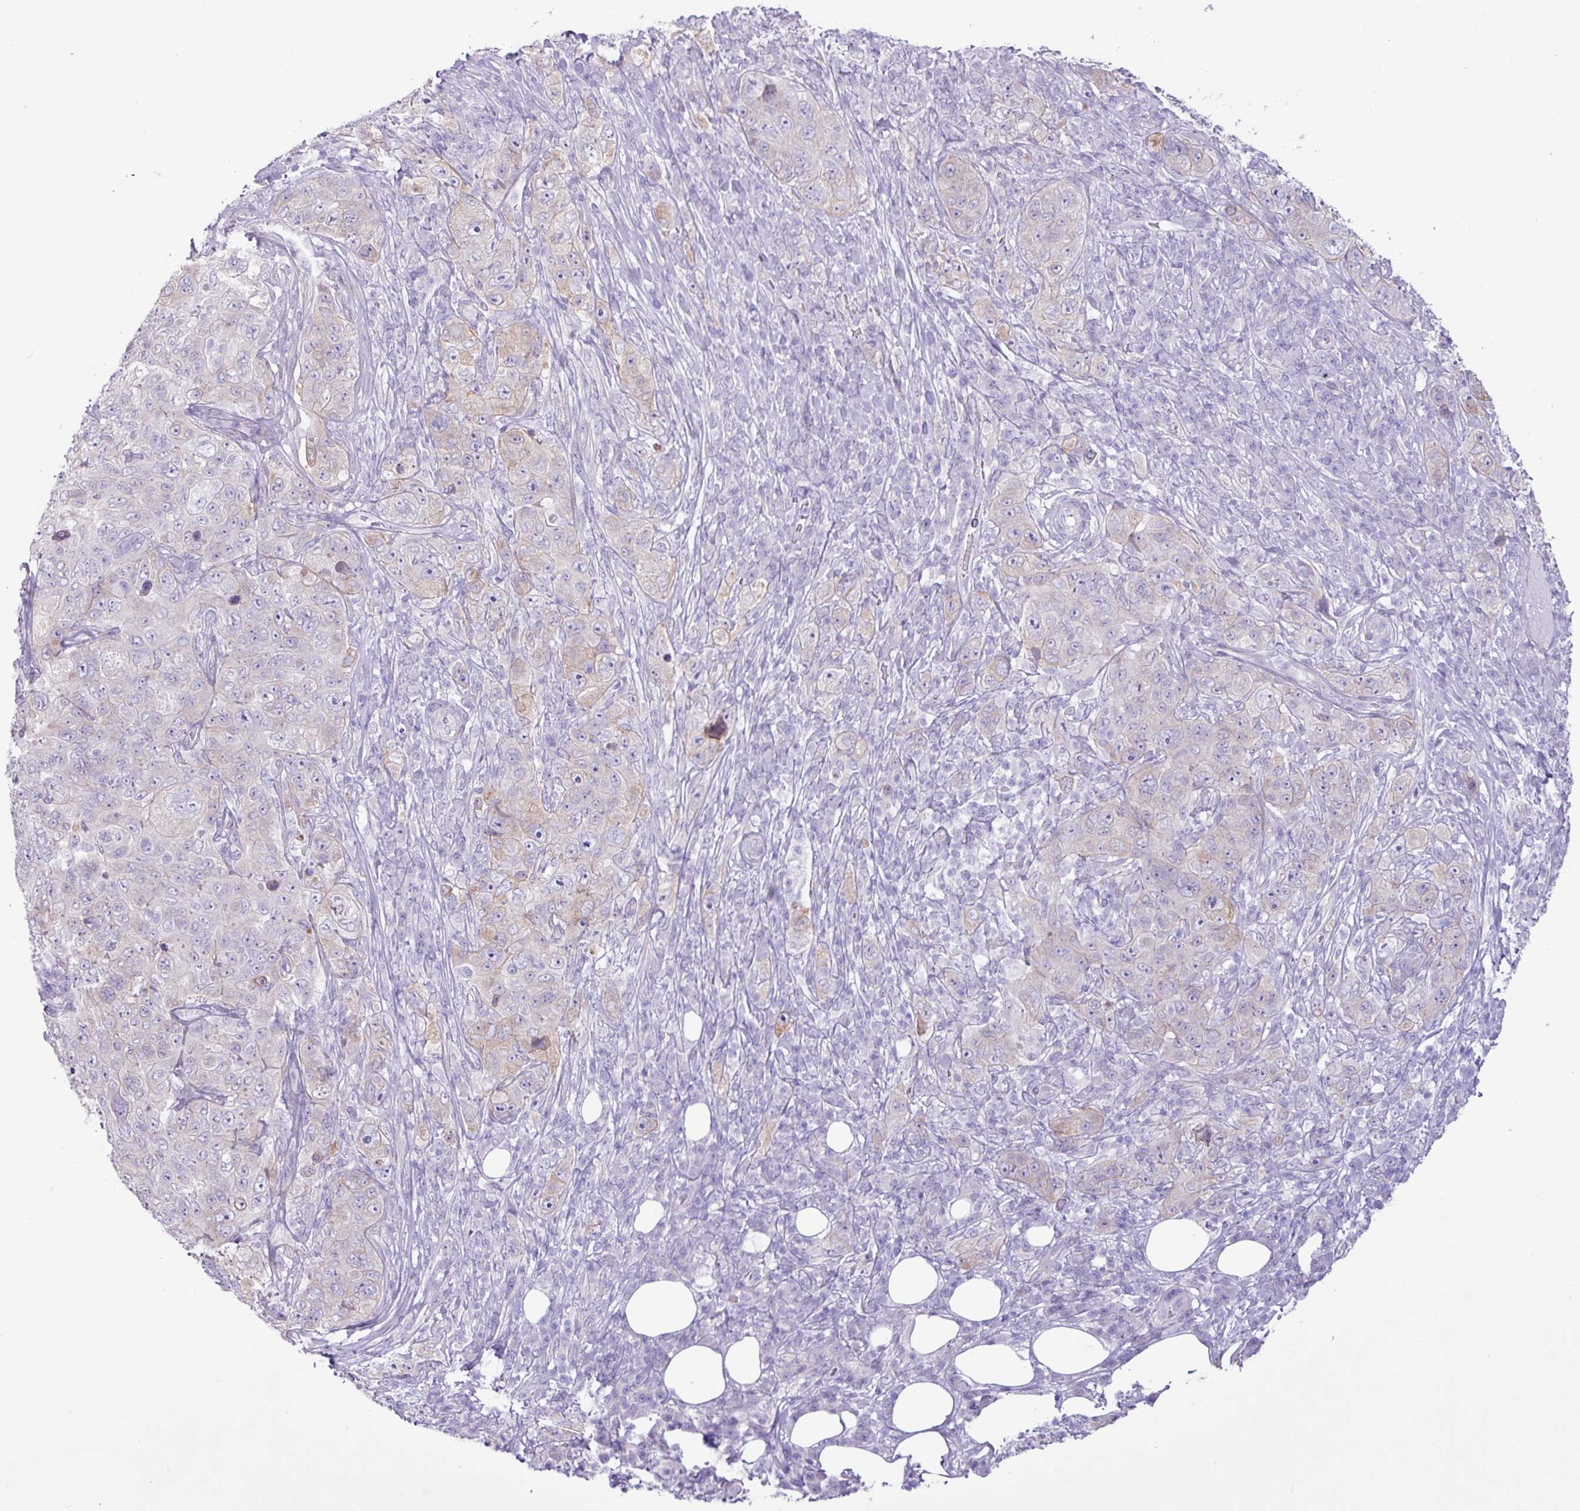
{"staining": {"intensity": "negative", "quantity": "none", "location": "none"}, "tissue": "pancreatic cancer", "cell_type": "Tumor cells", "image_type": "cancer", "snomed": [{"axis": "morphology", "description": "Adenocarcinoma, NOS"}, {"axis": "topography", "description": "Pancreas"}], "caption": "An IHC histopathology image of pancreatic cancer is shown. There is no staining in tumor cells of pancreatic cancer.", "gene": "SLC38A1", "patient": {"sex": "male", "age": 68}}